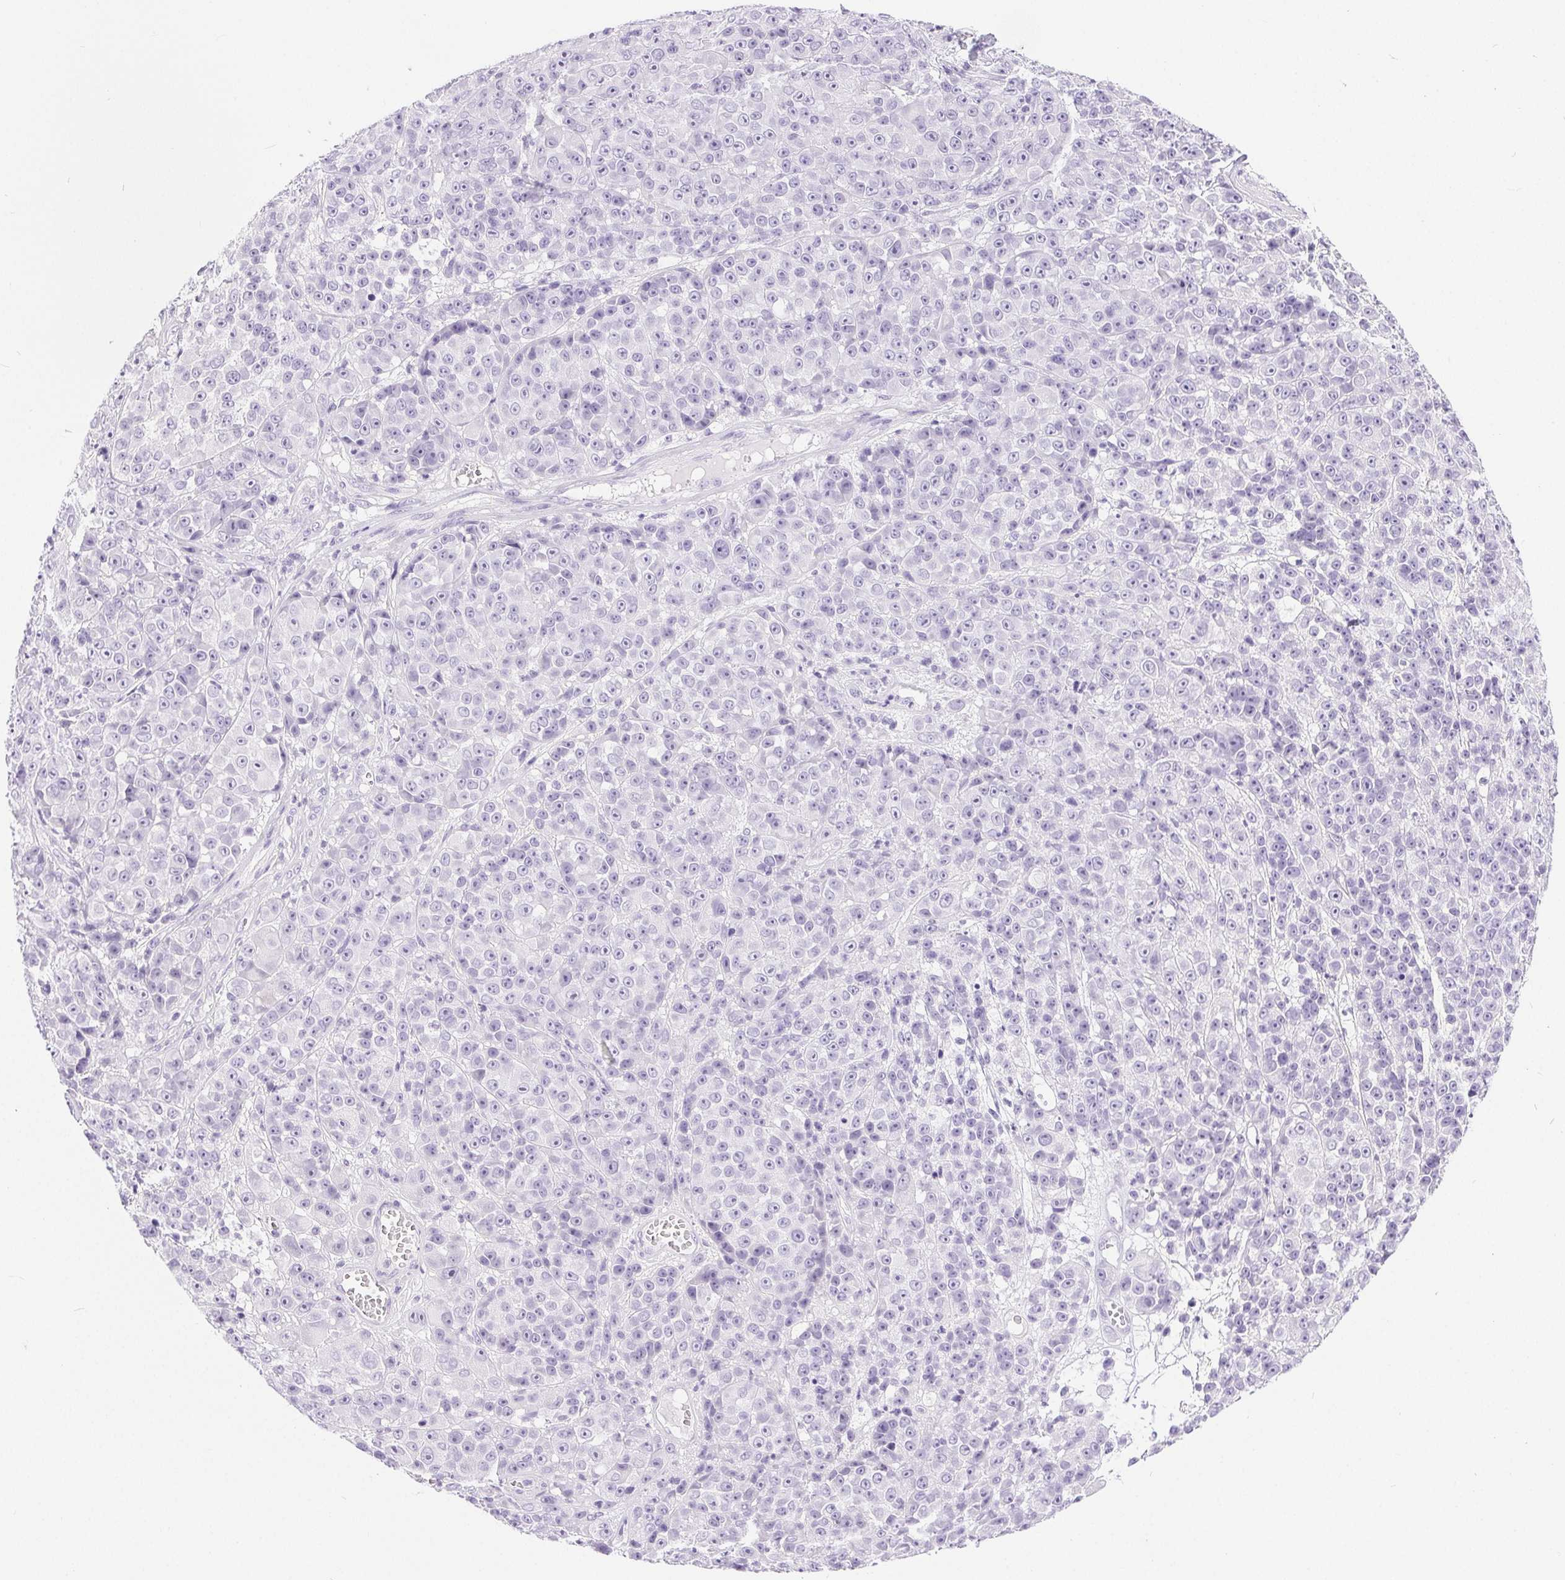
{"staining": {"intensity": "negative", "quantity": "none", "location": "none"}, "tissue": "melanoma", "cell_type": "Tumor cells", "image_type": "cancer", "snomed": [{"axis": "morphology", "description": "Malignant melanoma, NOS"}, {"axis": "topography", "description": "Skin"}, {"axis": "topography", "description": "Skin of back"}], "caption": "IHC histopathology image of neoplastic tissue: melanoma stained with DAB shows no significant protein staining in tumor cells.", "gene": "XDH", "patient": {"sex": "male", "age": 91}}